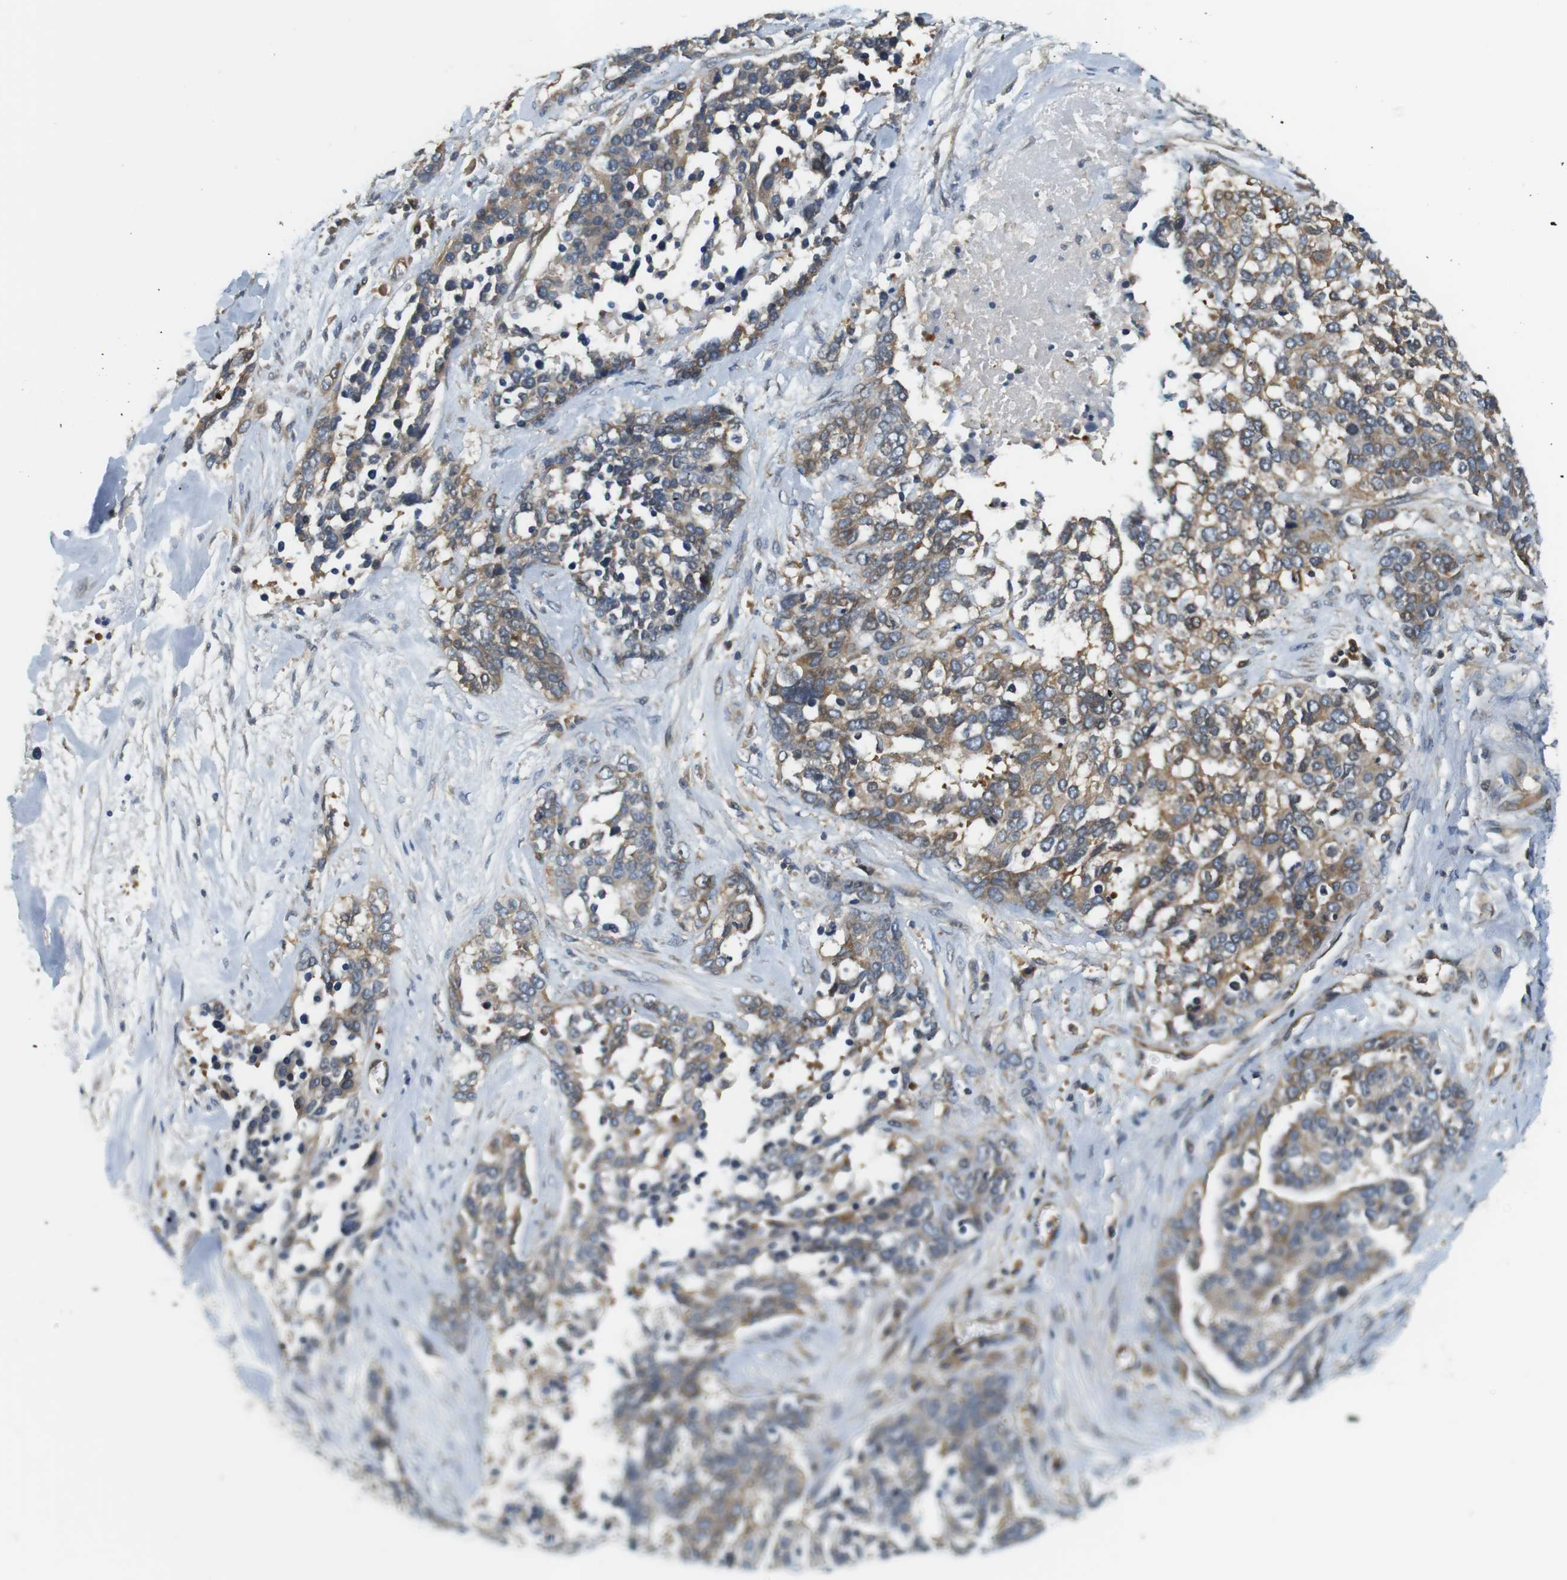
{"staining": {"intensity": "weak", "quantity": "25%-75%", "location": "cytoplasmic/membranous"}, "tissue": "ovarian cancer", "cell_type": "Tumor cells", "image_type": "cancer", "snomed": [{"axis": "morphology", "description": "Cystadenocarcinoma, serous, NOS"}, {"axis": "topography", "description": "Ovary"}], "caption": "This micrograph exhibits ovarian cancer stained with immunohistochemistry (IHC) to label a protein in brown. The cytoplasmic/membranous of tumor cells show weak positivity for the protein. Nuclei are counter-stained blue.", "gene": "SH3GLB1", "patient": {"sex": "female", "age": 44}}